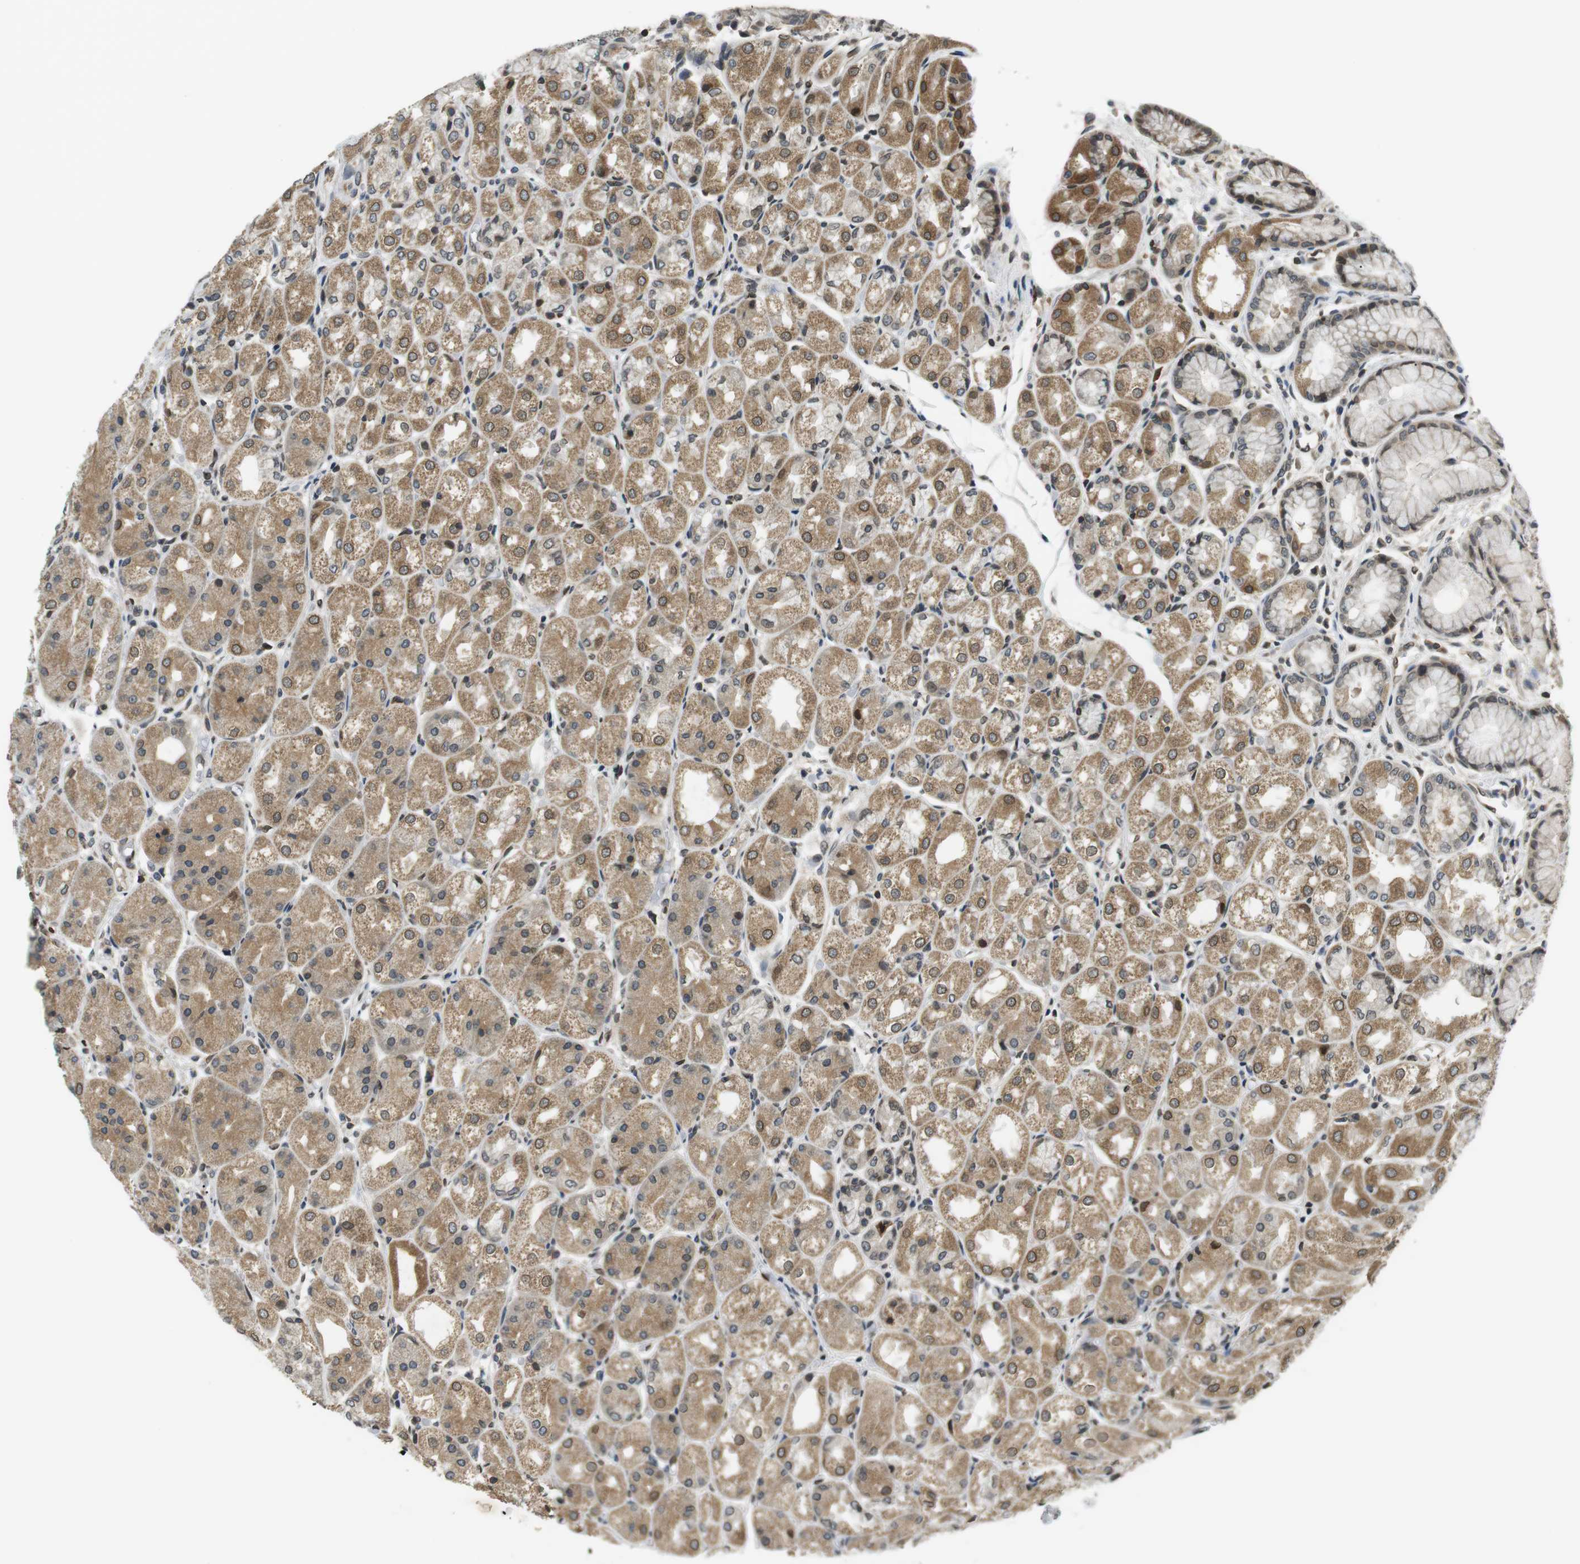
{"staining": {"intensity": "moderate", "quantity": "25%-75%", "location": "cytoplasmic/membranous,nuclear"}, "tissue": "stomach", "cell_type": "Glandular cells", "image_type": "normal", "snomed": [{"axis": "morphology", "description": "Normal tissue, NOS"}, {"axis": "topography", "description": "Stomach, upper"}], "caption": "This image demonstrates immunohistochemistry (IHC) staining of normal stomach, with medium moderate cytoplasmic/membranous,nuclear expression in about 25%-75% of glandular cells.", "gene": "TMX4", "patient": {"sex": "male", "age": 72}}